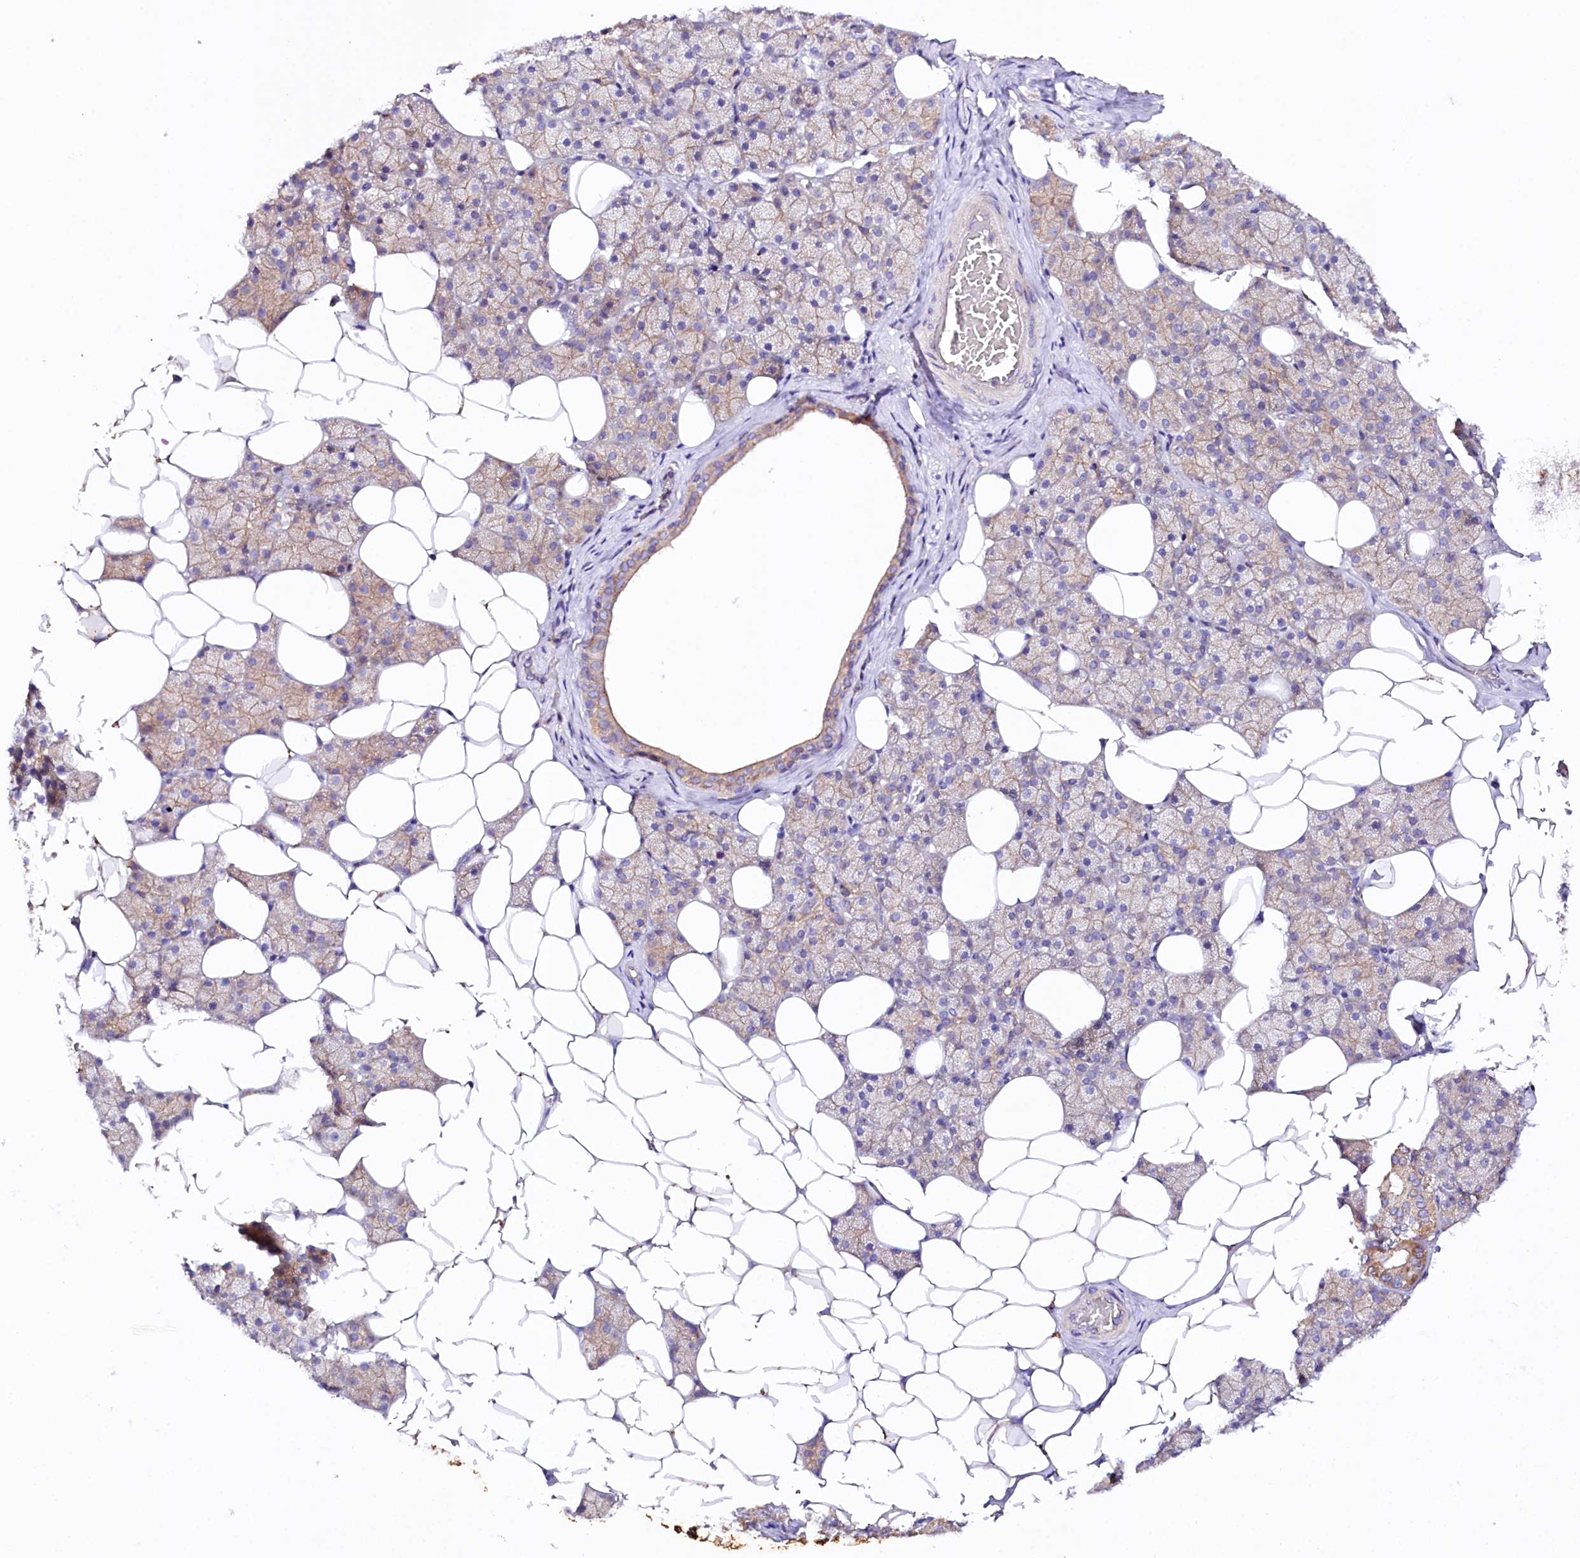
{"staining": {"intensity": "moderate", "quantity": "<25%", "location": "cytoplasmic/membranous"}, "tissue": "salivary gland", "cell_type": "Glandular cells", "image_type": "normal", "snomed": [{"axis": "morphology", "description": "Normal tissue, NOS"}, {"axis": "topography", "description": "Salivary gland"}], "caption": "Immunohistochemistry (IHC) staining of normal salivary gland, which shows low levels of moderate cytoplasmic/membranous staining in approximately <25% of glandular cells indicating moderate cytoplasmic/membranous protein expression. The staining was performed using DAB (3,3'-diaminobenzidine) (brown) for protein detection and nuclei were counterstained in hematoxylin (blue).", "gene": "SACM1L", "patient": {"sex": "female", "age": 33}}